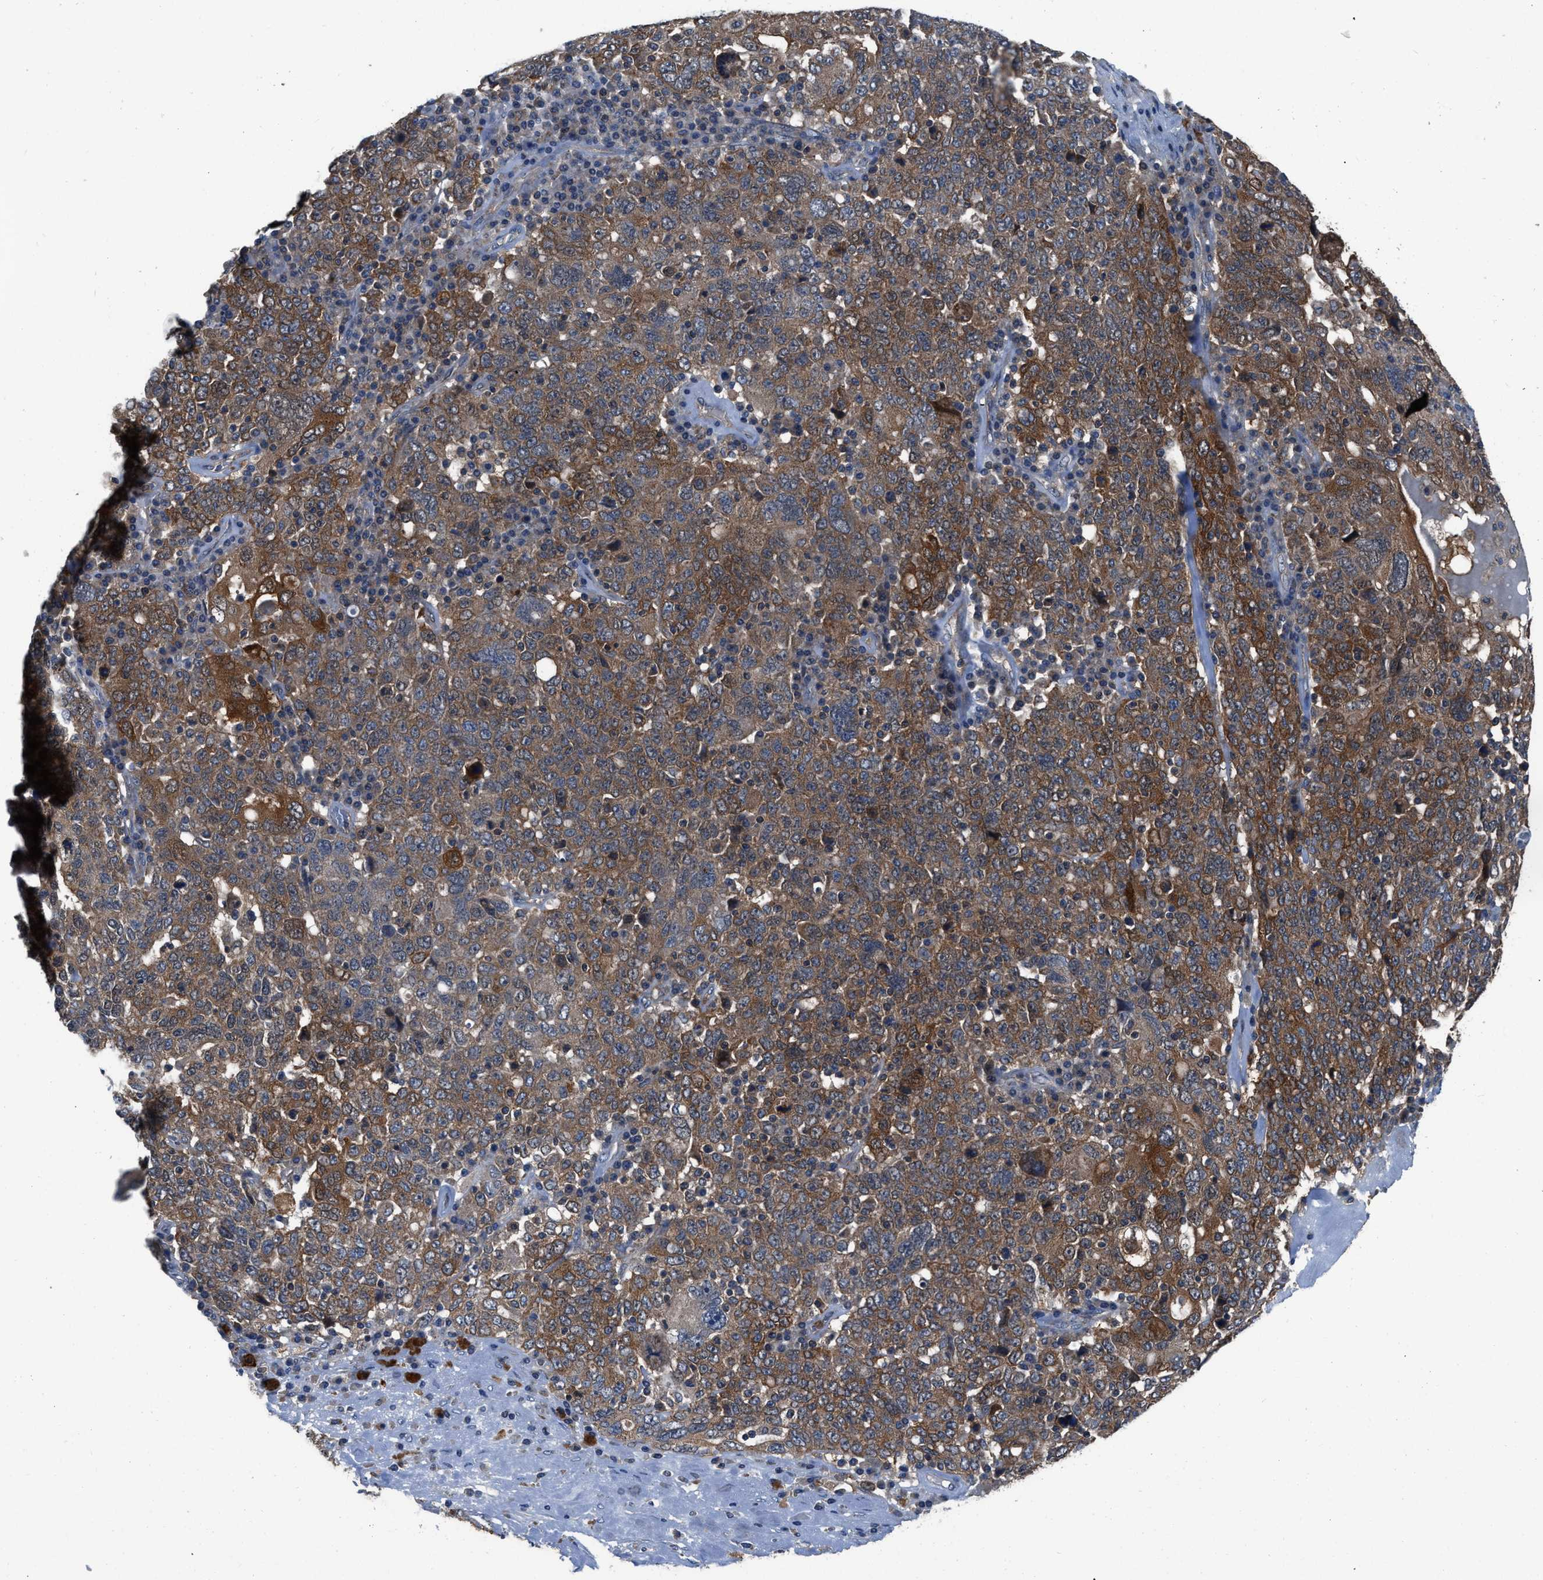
{"staining": {"intensity": "moderate", "quantity": ">75%", "location": "cytoplasmic/membranous"}, "tissue": "ovarian cancer", "cell_type": "Tumor cells", "image_type": "cancer", "snomed": [{"axis": "morphology", "description": "Carcinoma, endometroid"}, {"axis": "topography", "description": "Ovary"}], "caption": "Protein staining of ovarian cancer tissue displays moderate cytoplasmic/membranous staining in approximately >75% of tumor cells.", "gene": "USP25", "patient": {"sex": "female", "age": 62}}